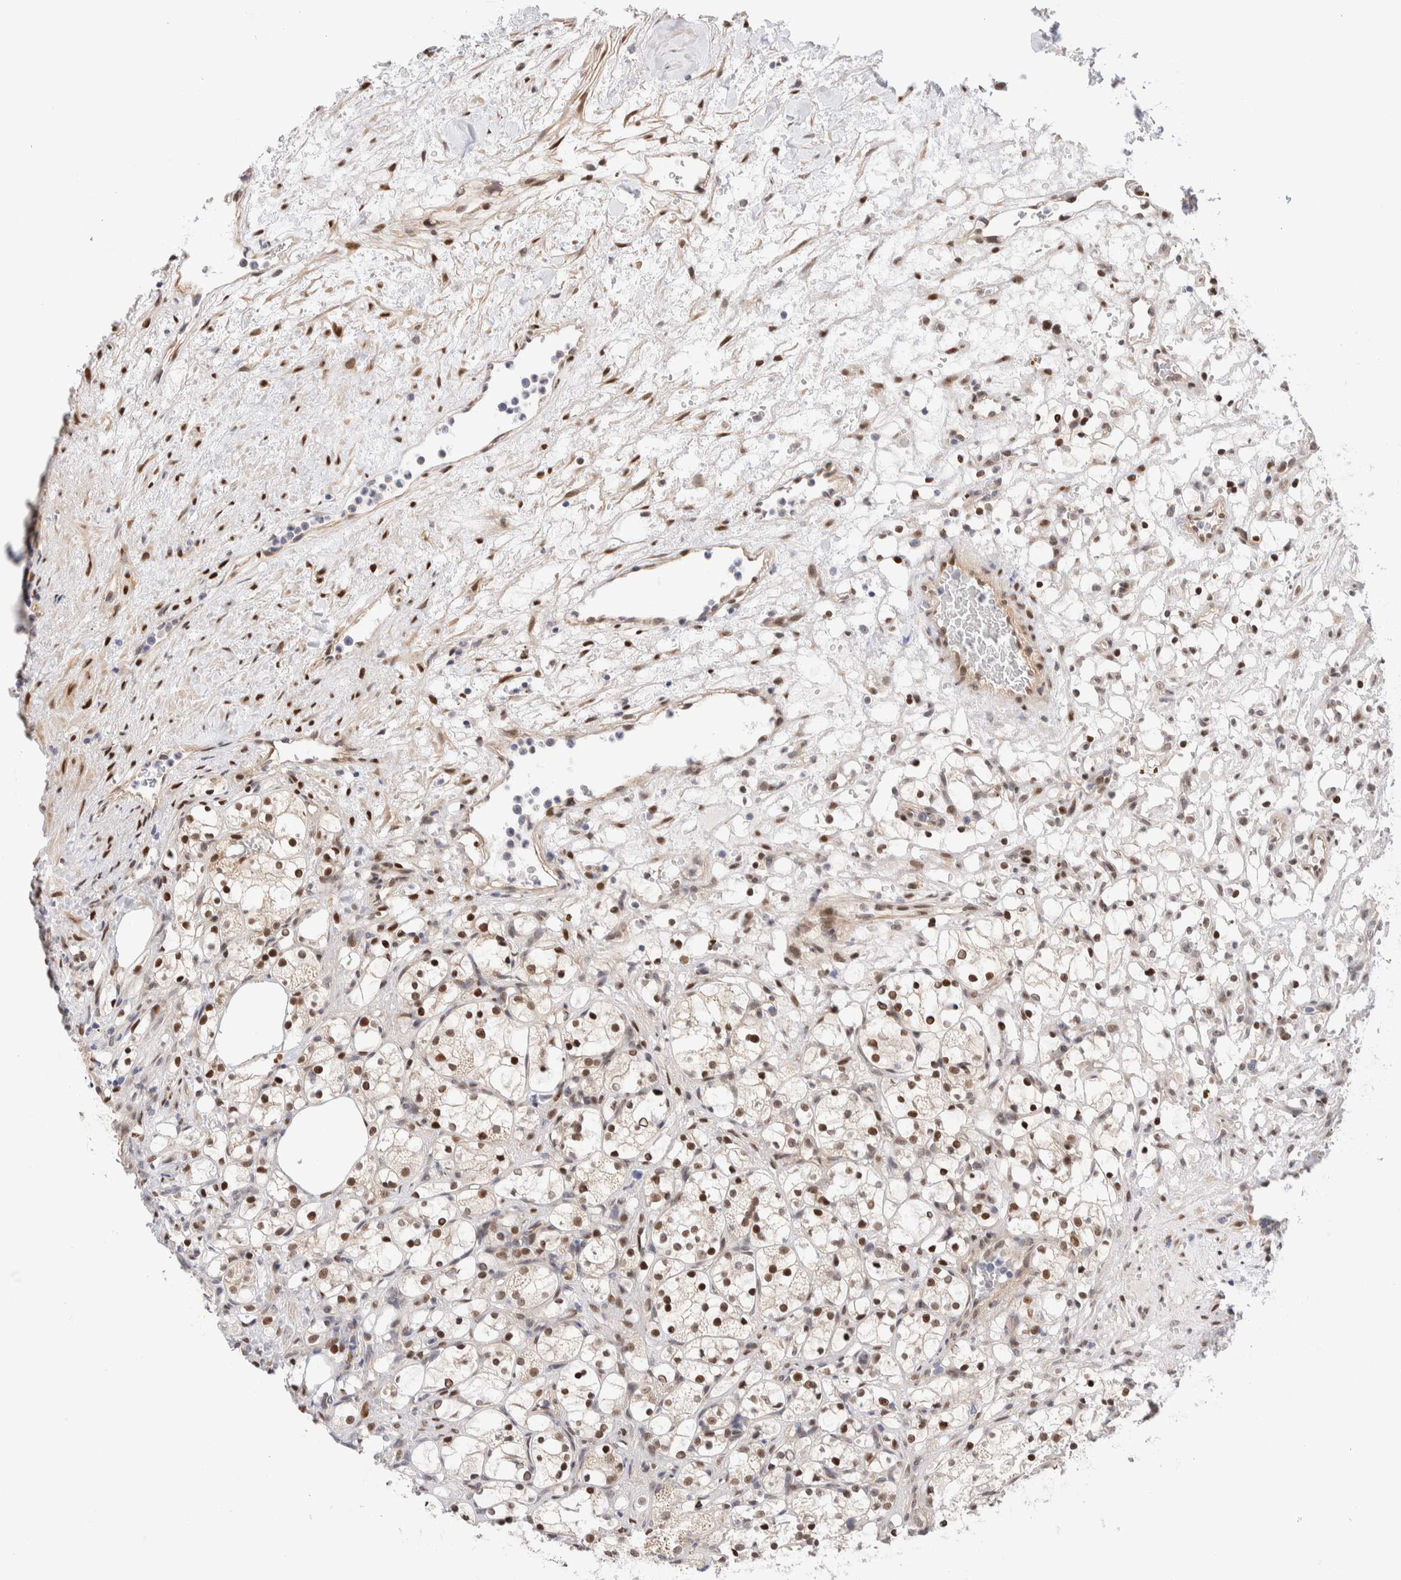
{"staining": {"intensity": "moderate", "quantity": ">75%", "location": "nuclear"}, "tissue": "renal cancer", "cell_type": "Tumor cells", "image_type": "cancer", "snomed": [{"axis": "morphology", "description": "Adenocarcinoma, NOS"}, {"axis": "topography", "description": "Kidney"}], "caption": "Adenocarcinoma (renal) stained with DAB (3,3'-diaminobenzidine) IHC displays medium levels of moderate nuclear positivity in approximately >75% of tumor cells.", "gene": "NSMAF", "patient": {"sex": "female", "age": 69}}